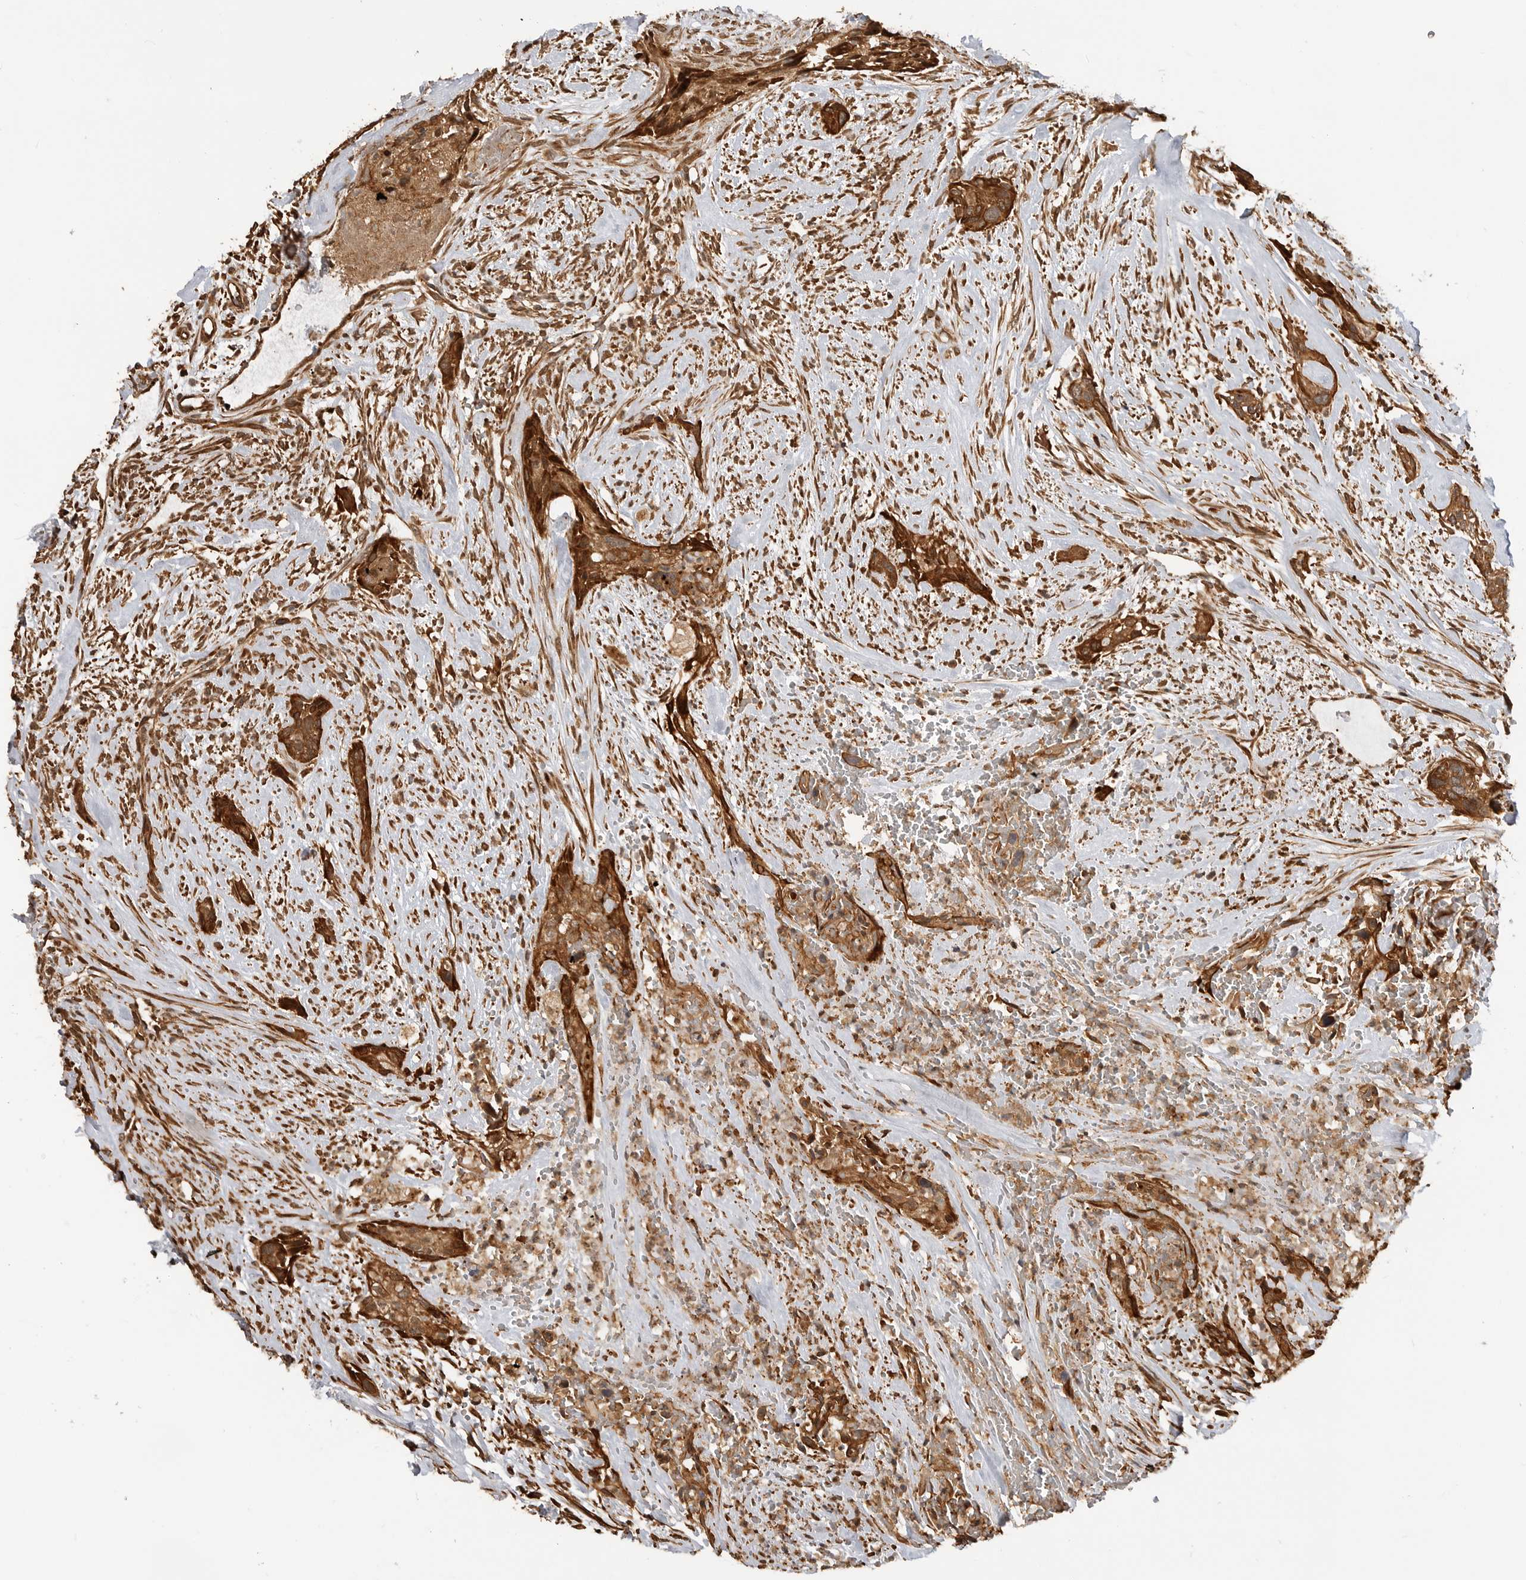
{"staining": {"intensity": "strong", "quantity": ">75%", "location": "cytoplasmic/membranous"}, "tissue": "urothelial cancer", "cell_type": "Tumor cells", "image_type": "cancer", "snomed": [{"axis": "morphology", "description": "Urothelial carcinoma, High grade"}, {"axis": "topography", "description": "Urinary bladder"}], "caption": "This is an image of immunohistochemistry (IHC) staining of urothelial carcinoma (high-grade), which shows strong staining in the cytoplasmic/membranous of tumor cells.", "gene": "ADPRS", "patient": {"sex": "male", "age": 35}}